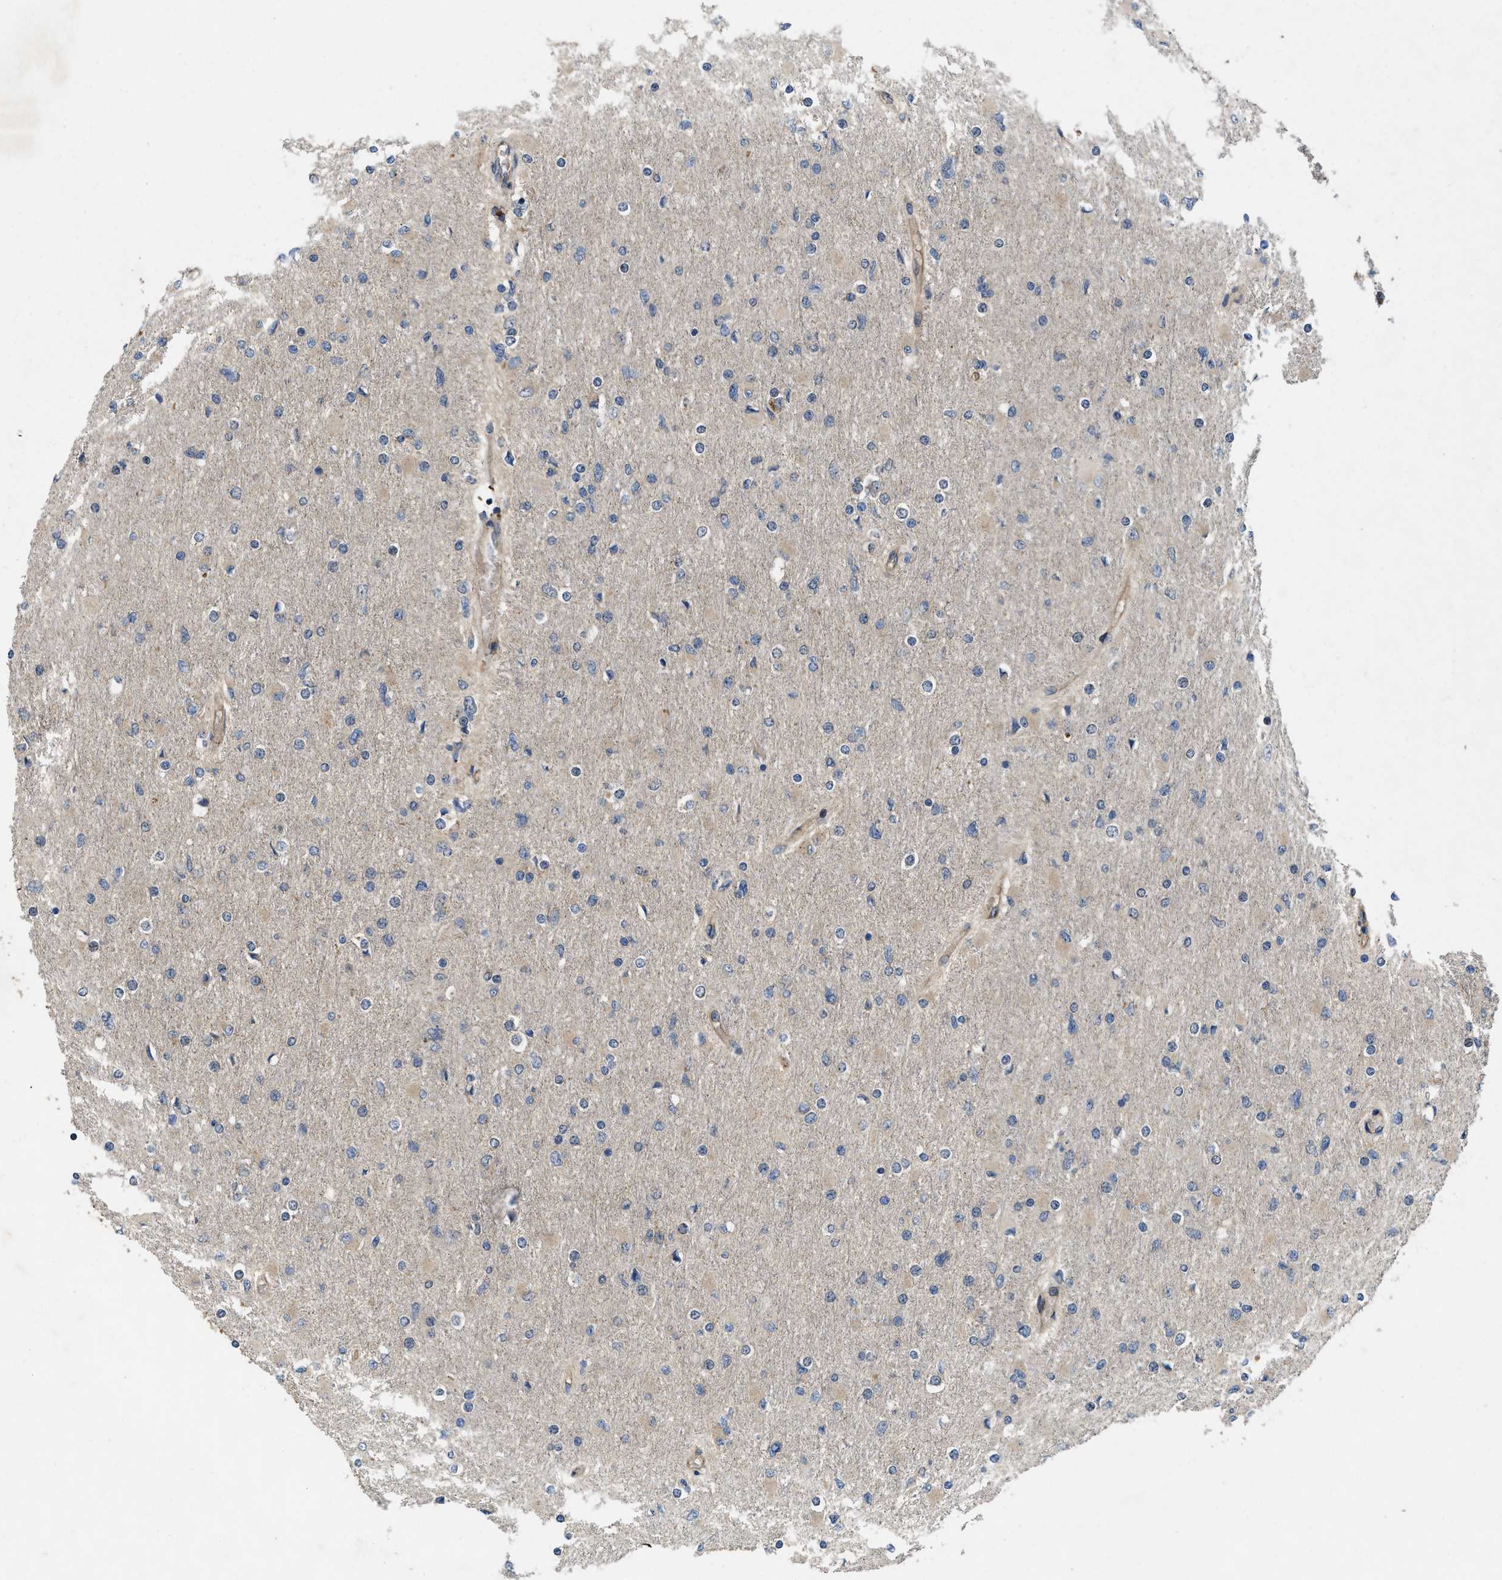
{"staining": {"intensity": "negative", "quantity": "none", "location": "none"}, "tissue": "glioma", "cell_type": "Tumor cells", "image_type": "cancer", "snomed": [{"axis": "morphology", "description": "Glioma, malignant, High grade"}, {"axis": "topography", "description": "Cerebral cortex"}], "caption": "IHC histopathology image of neoplastic tissue: human glioma stained with DAB demonstrates no significant protein positivity in tumor cells.", "gene": "HSPA12B", "patient": {"sex": "female", "age": 36}}